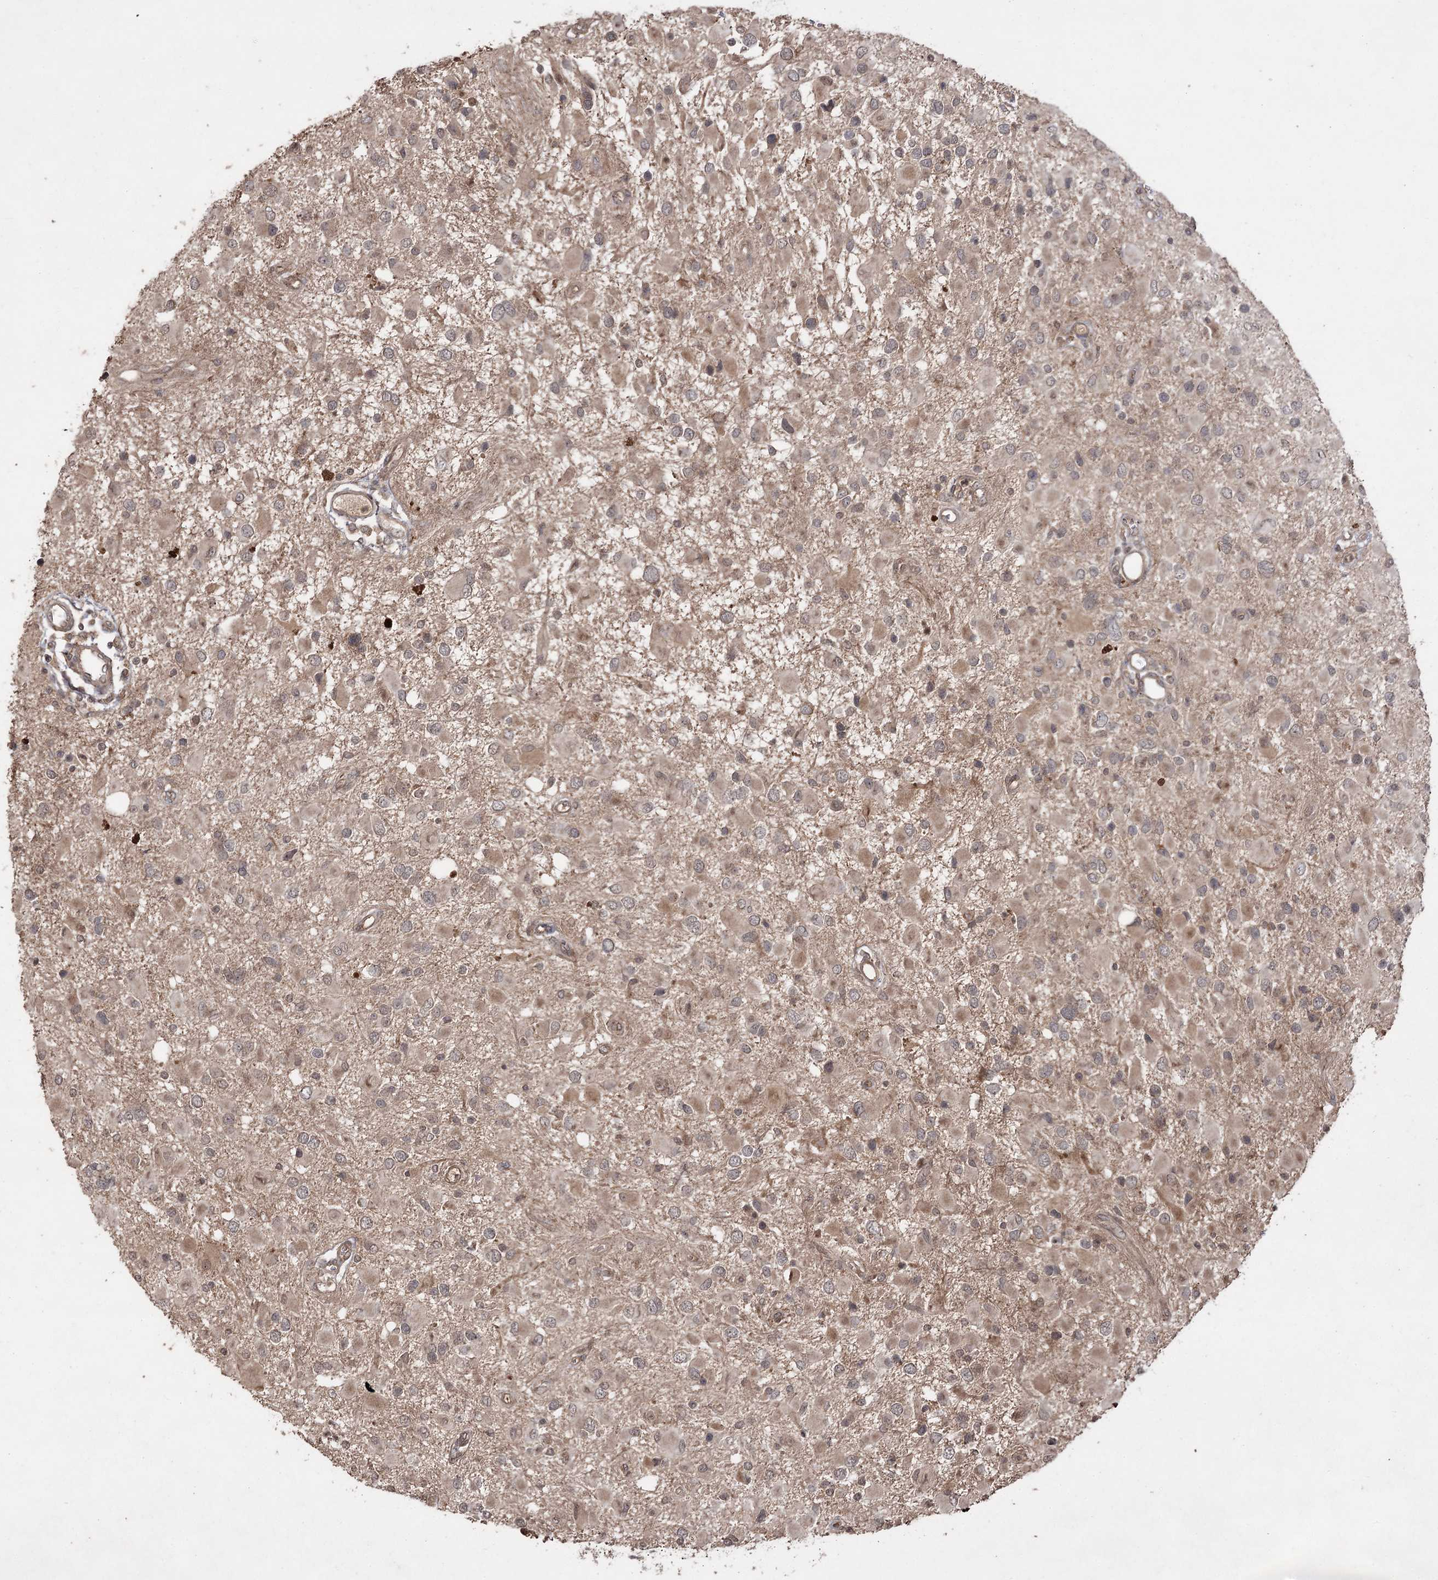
{"staining": {"intensity": "moderate", "quantity": "<25%", "location": "cytoplasmic/membranous"}, "tissue": "glioma", "cell_type": "Tumor cells", "image_type": "cancer", "snomed": [{"axis": "morphology", "description": "Glioma, malignant, High grade"}, {"axis": "topography", "description": "Brain"}], "caption": "A photomicrograph of high-grade glioma (malignant) stained for a protein demonstrates moderate cytoplasmic/membranous brown staining in tumor cells.", "gene": "FANCL", "patient": {"sex": "male", "age": 53}}